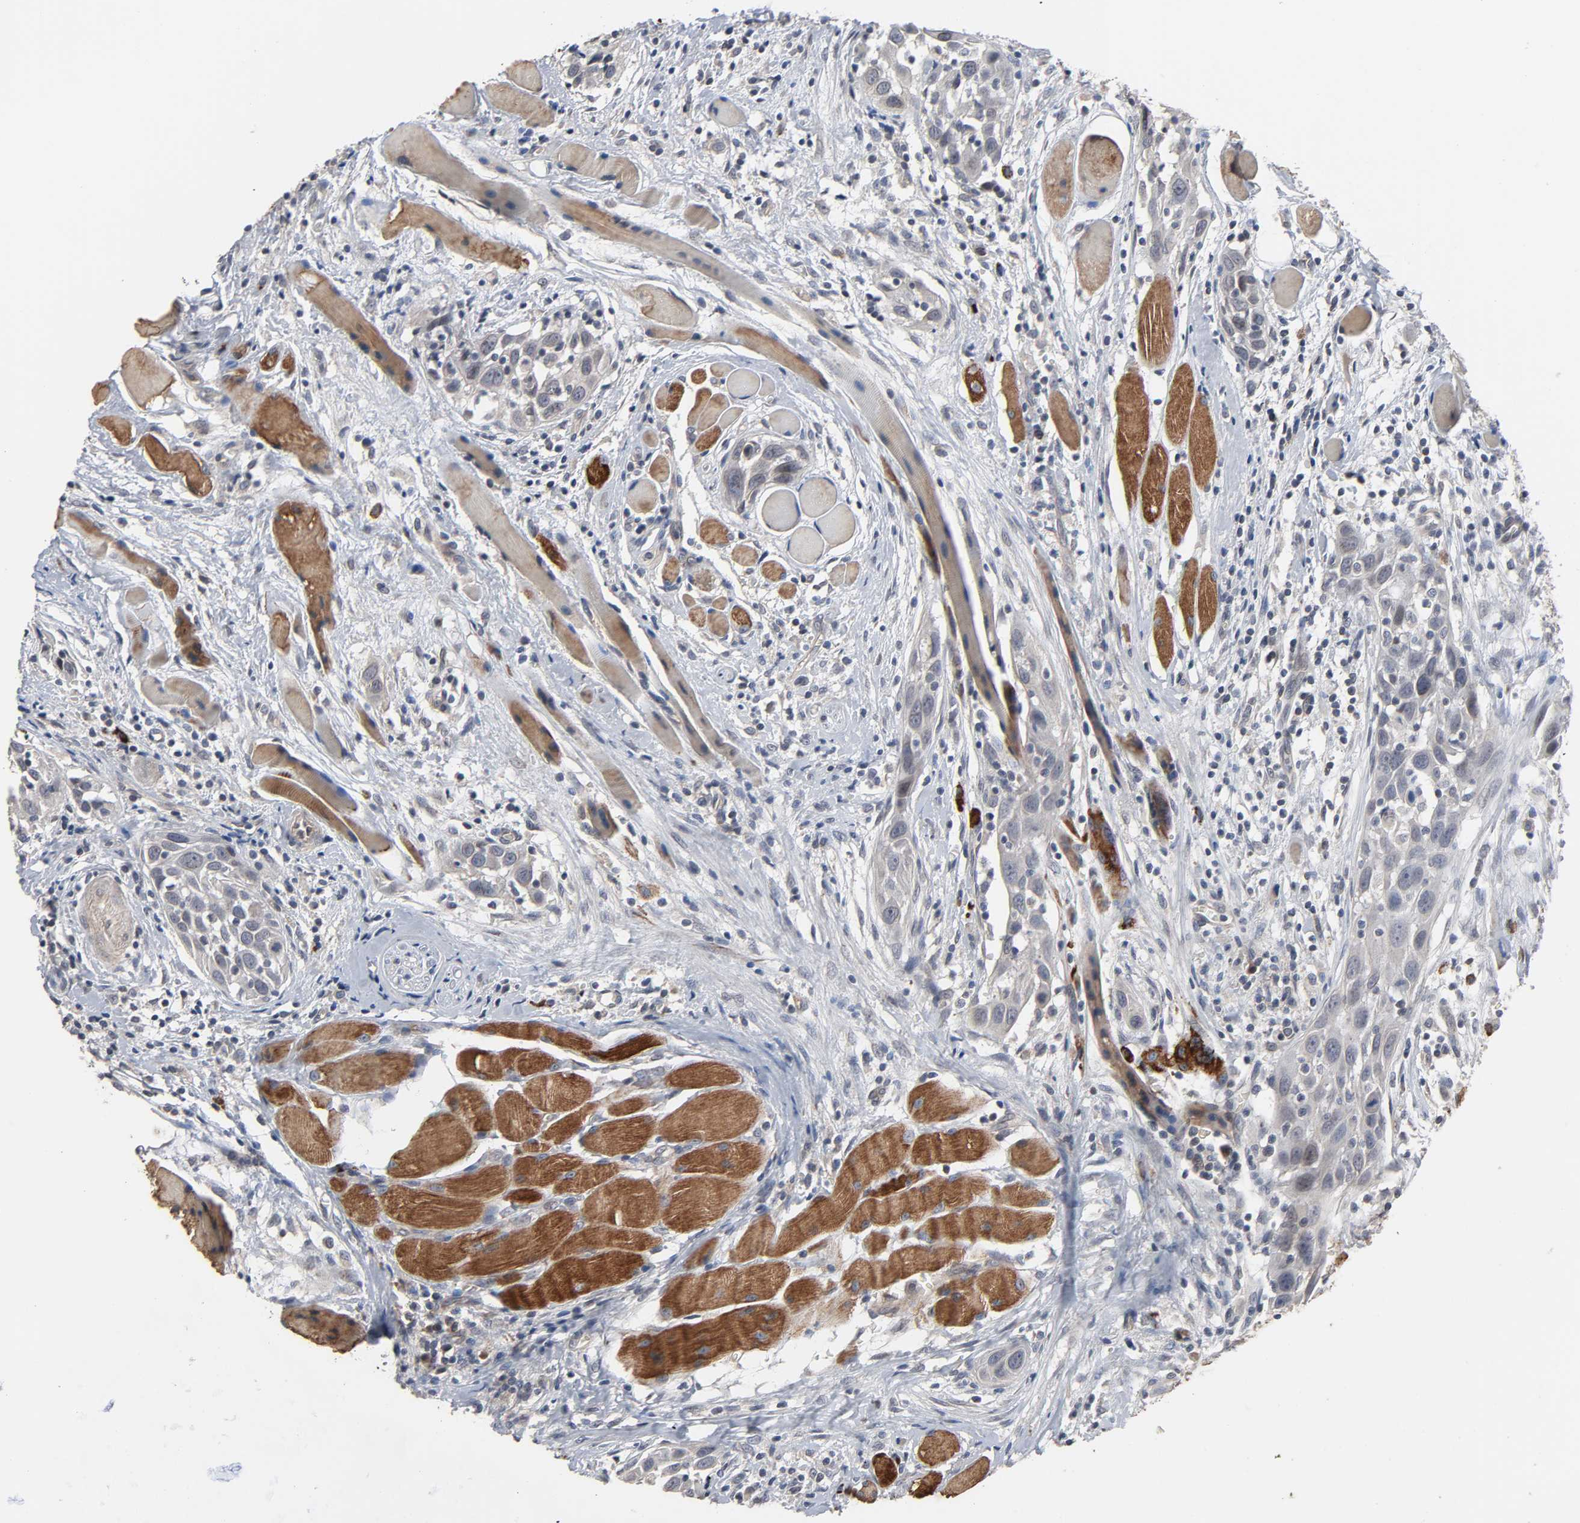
{"staining": {"intensity": "weak", "quantity": "25%-75%", "location": "cytoplasmic/membranous"}, "tissue": "head and neck cancer", "cell_type": "Tumor cells", "image_type": "cancer", "snomed": [{"axis": "morphology", "description": "Squamous cell carcinoma, NOS"}, {"axis": "topography", "description": "Oral tissue"}, {"axis": "topography", "description": "Head-Neck"}], "caption": "Squamous cell carcinoma (head and neck) tissue shows weak cytoplasmic/membranous staining in about 25%-75% of tumor cells, visualized by immunohistochemistry.", "gene": "CCDC175", "patient": {"sex": "female", "age": 50}}